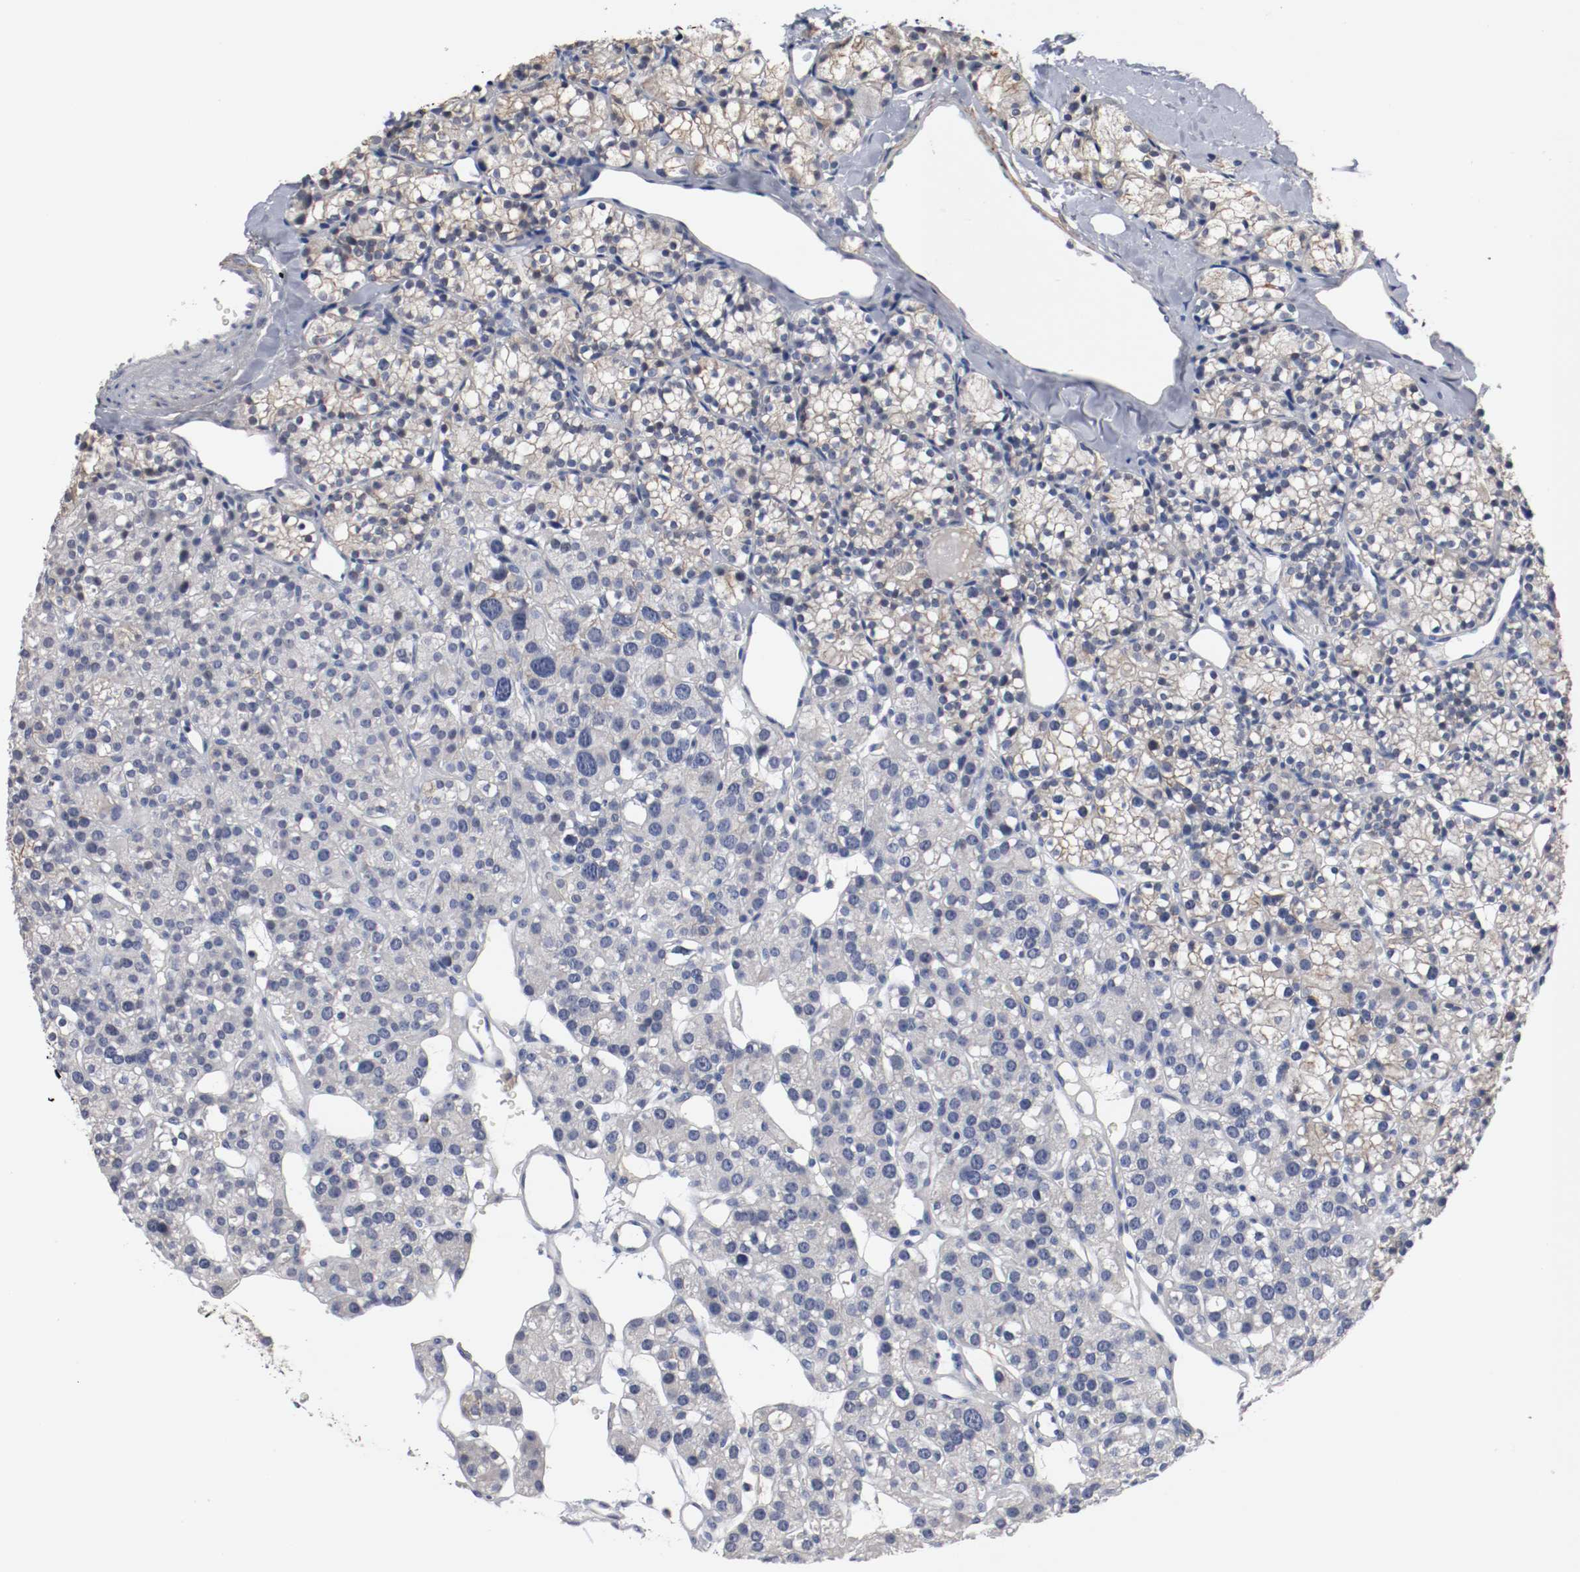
{"staining": {"intensity": "weak", "quantity": "25%-75%", "location": "cytoplasmic/membranous"}, "tissue": "parathyroid gland", "cell_type": "Glandular cells", "image_type": "normal", "snomed": [{"axis": "morphology", "description": "Normal tissue, NOS"}, {"axis": "topography", "description": "Parathyroid gland"}], "caption": "Parathyroid gland stained with IHC shows weak cytoplasmic/membranous expression in about 25%-75% of glandular cells.", "gene": "TNC", "patient": {"sex": "female", "age": 64}}